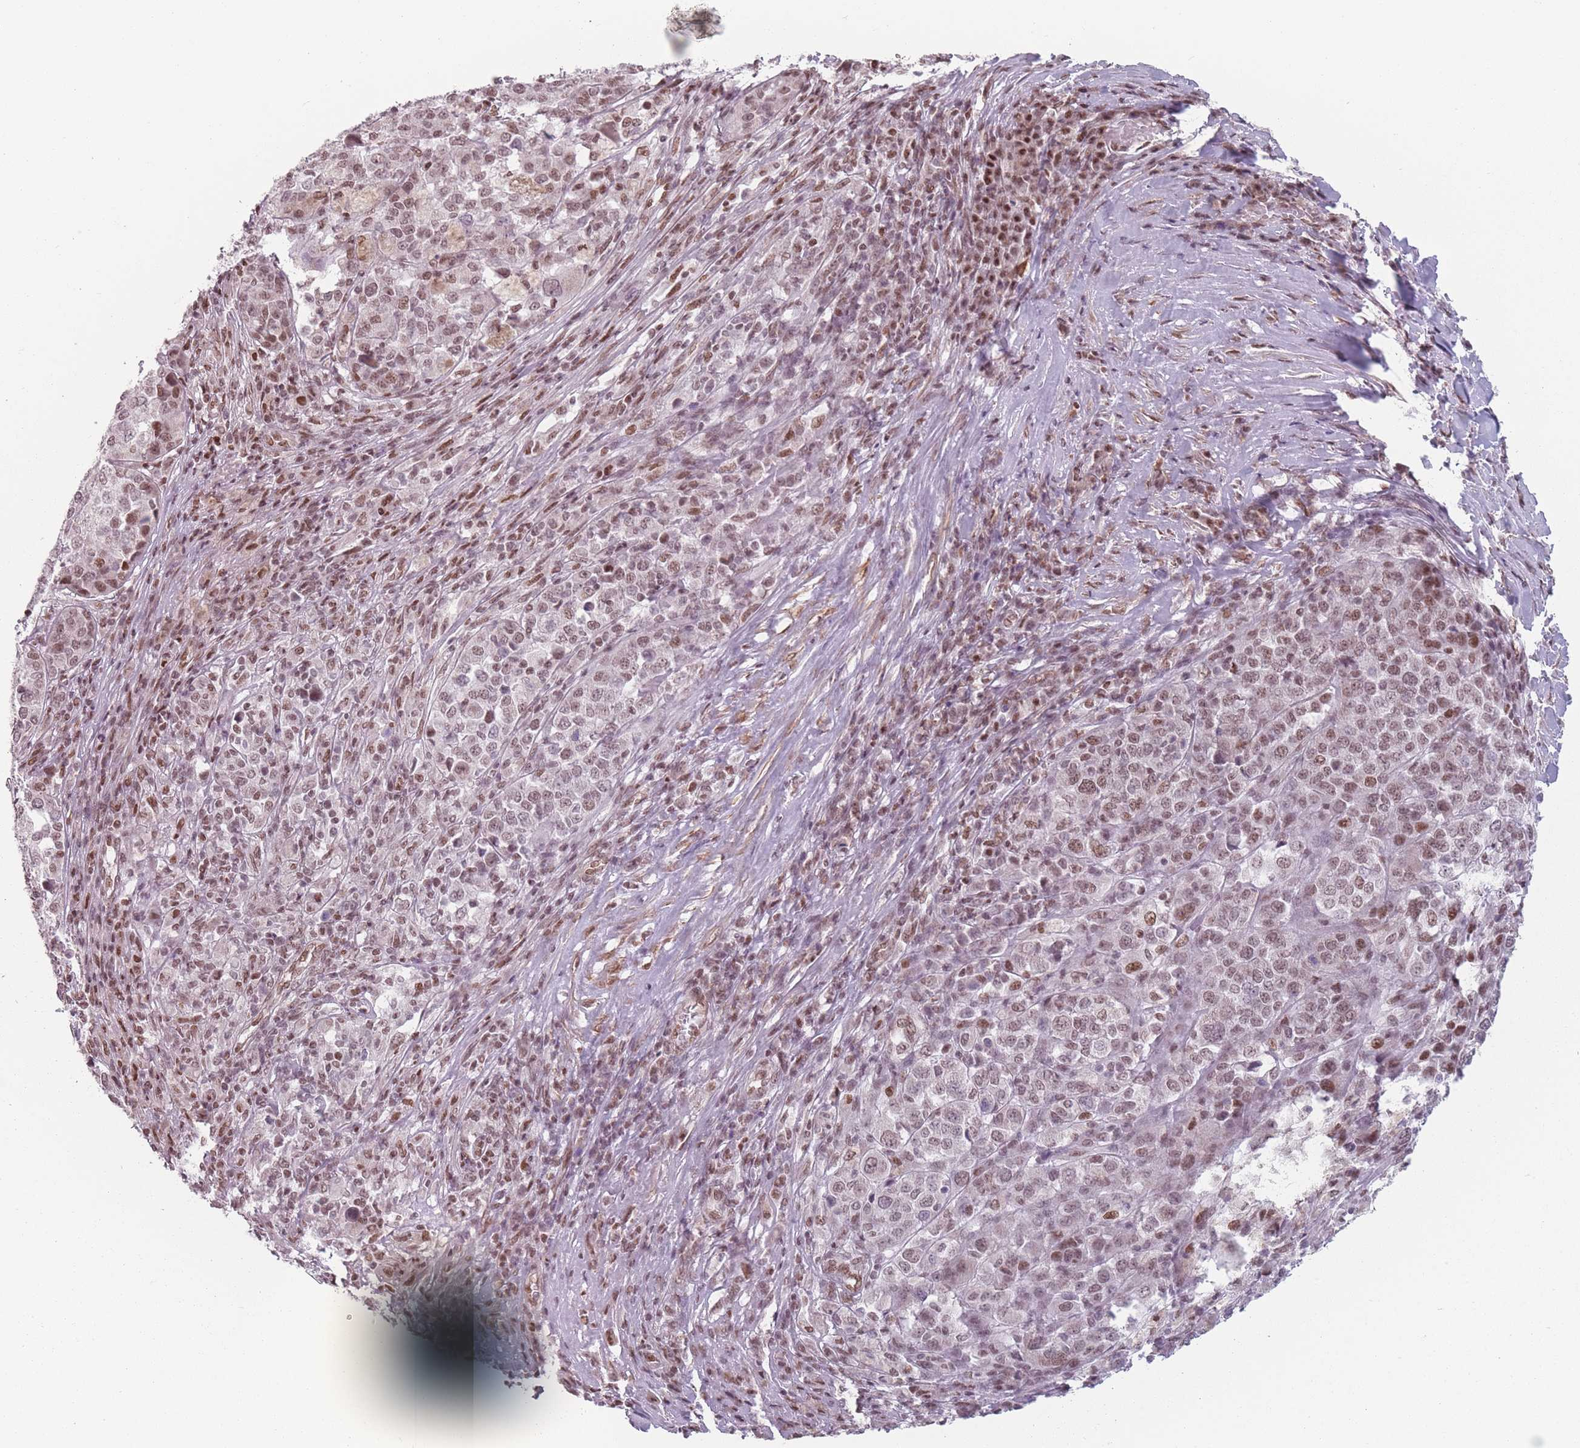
{"staining": {"intensity": "moderate", "quantity": ">75%", "location": "nuclear"}, "tissue": "melanoma", "cell_type": "Tumor cells", "image_type": "cancer", "snomed": [{"axis": "morphology", "description": "Malignant melanoma, Metastatic site"}, {"axis": "topography", "description": "Lymph node"}], "caption": "A micrograph of human malignant melanoma (metastatic site) stained for a protein displays moderate nuclear brown staining in tumor cells.", "gene": "SH3BGRL2", "patient": {"sex": "male", "age": 44}}